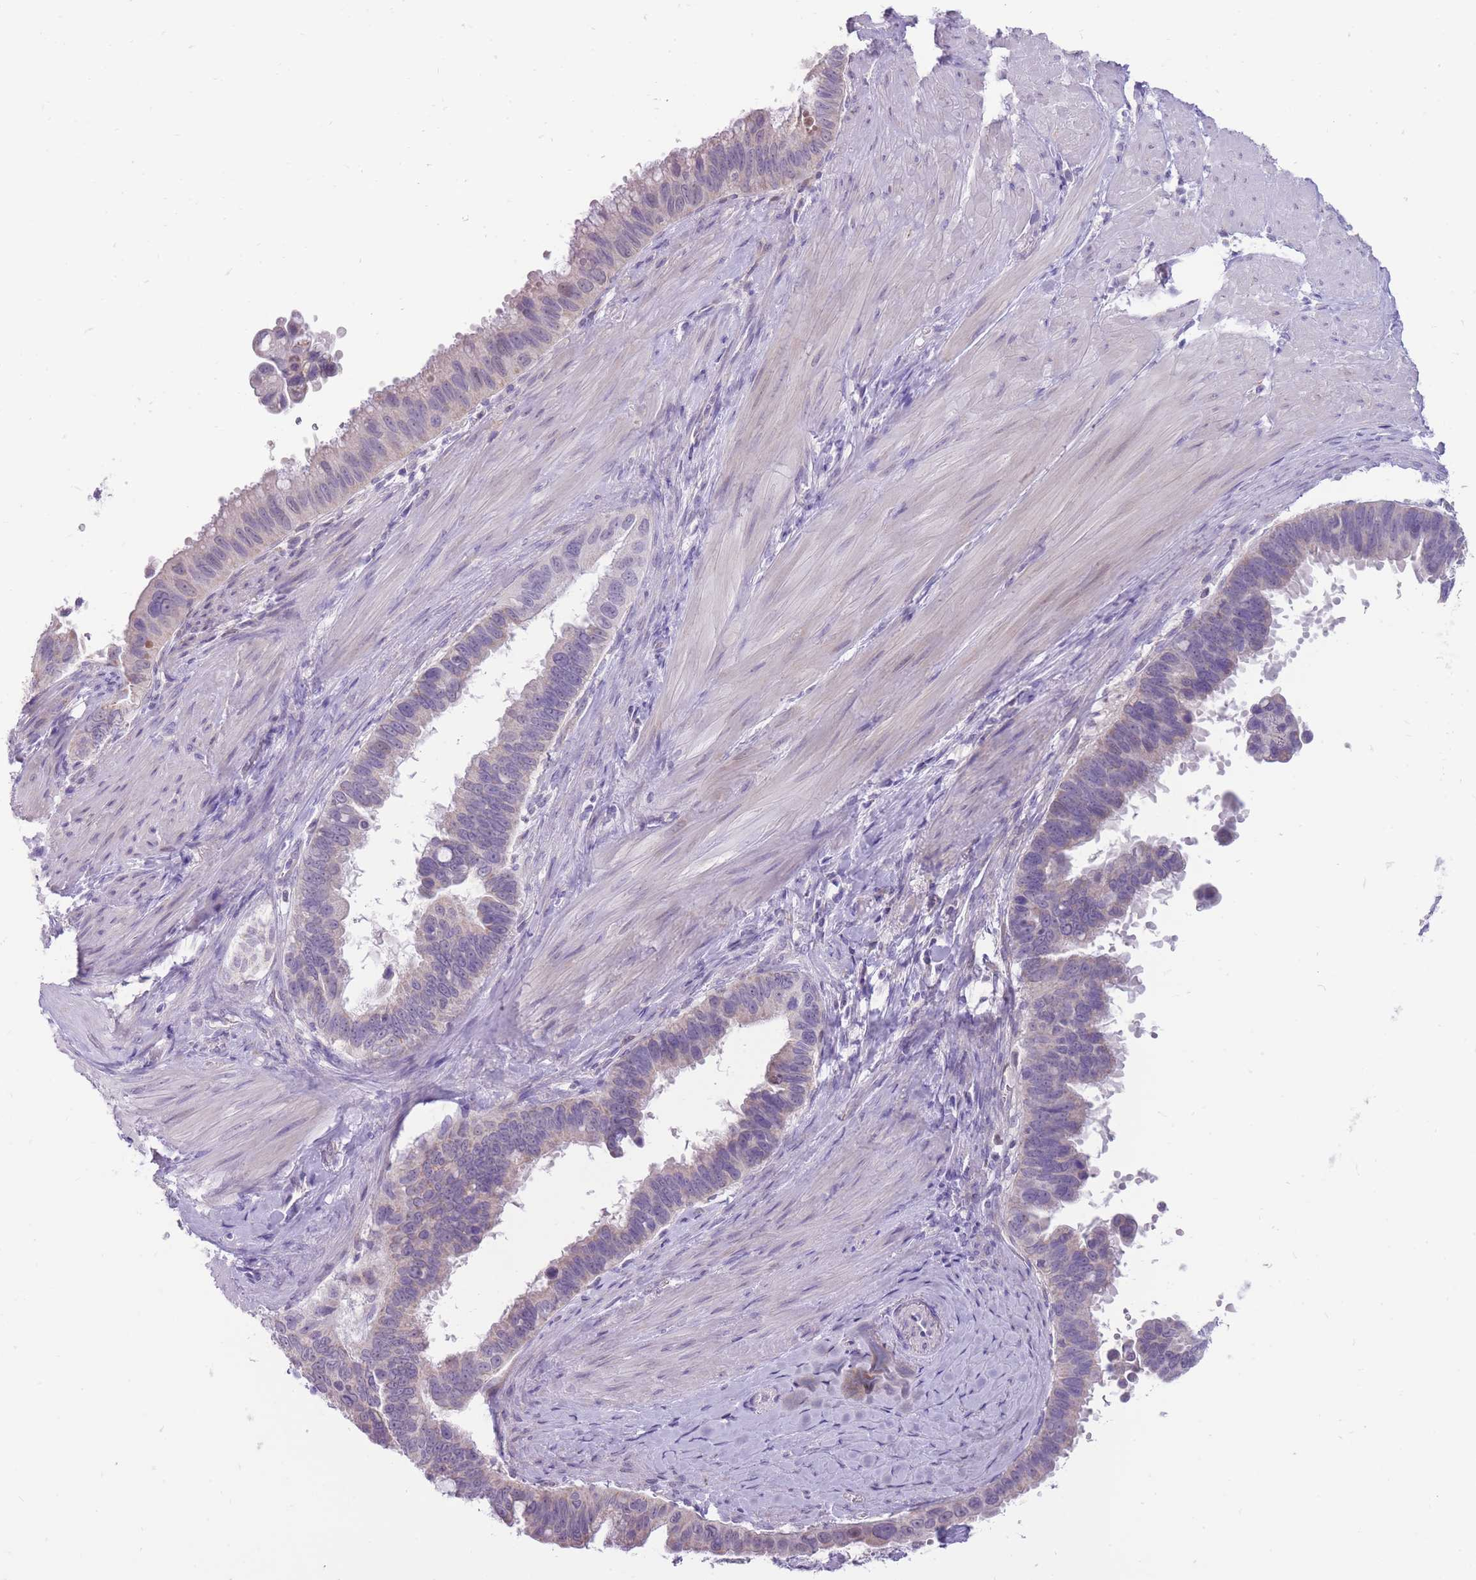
{"staining": {"intensity": "negative", "quantity": "none", "location": "none"}, "tissue": "pancreatic cancer", "cell_type": "Tumor cells", "image_type": "cancer", "snomed": [{"axis": "morphology", "description": "Inflammation, NOS"}, {"axis": "morphology", "description": "Adenocarcinoma, NOS"}, {"axis": "topography", "description": "Pancreas"}], "caption": "Adenocarcinoma (pancreatic) stained for a protein using immunohistochemistry (IHC) demonstrates no staining tumor cells.", "gene": "ERICH4", "patient": {"sex": "female", "age": 56}}